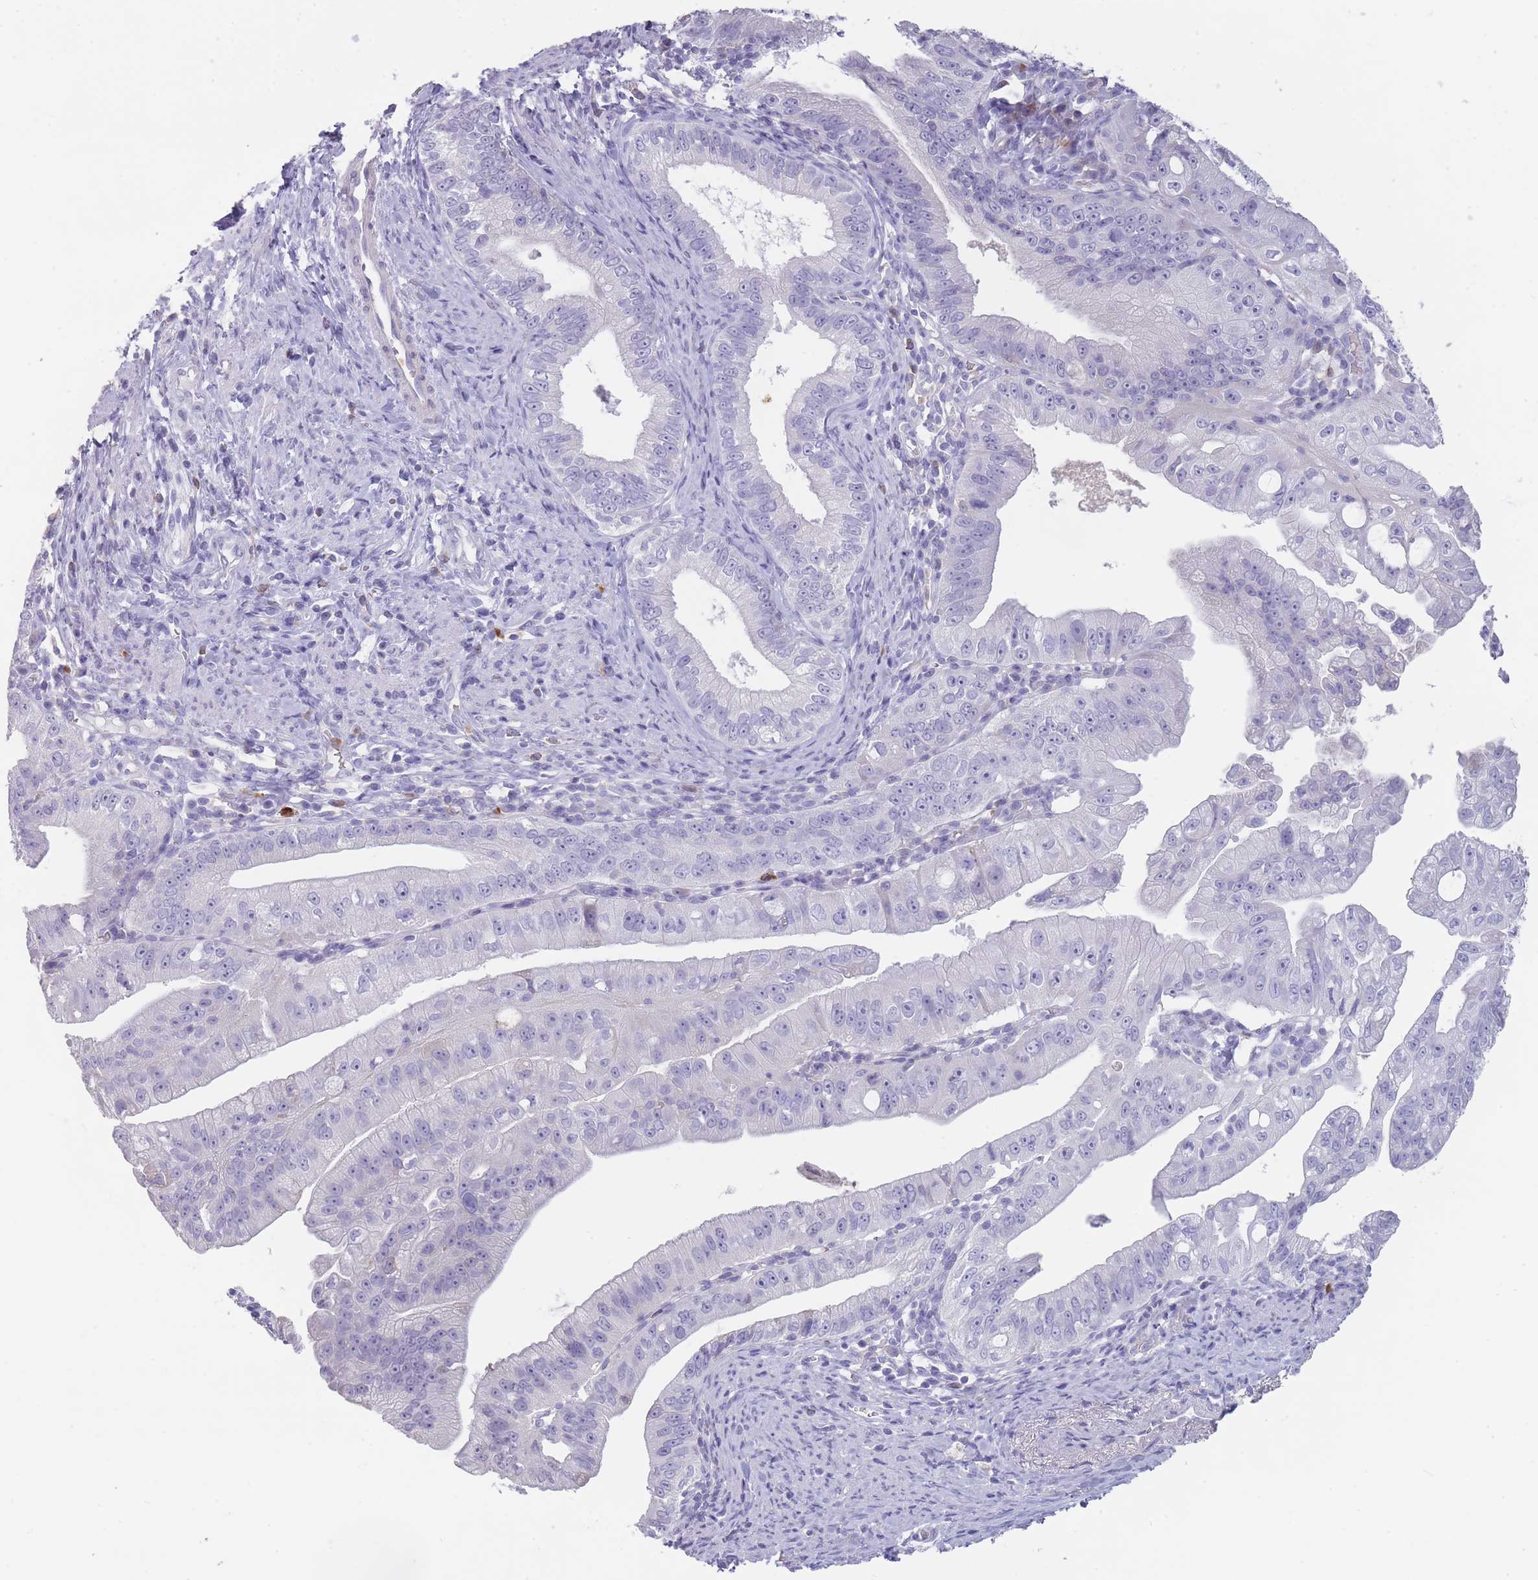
{"staining": {"intensity": "negative", "quantity": "none", "location": "none"}, "tissue": "pancreatic cancer", "cell_type": "Tumor cells", "image_type": "cancer", "snomed": [{"axis": "morphology", "description": "Adenocarcinoma, NOS"}, {"axis": "topography", "description": "Pancreas"}], "caption": "The image reveals no significant positivity in tumor cells of pancreatic cancer. The staining was performed using DAB (3,3'-diaminobenzidine) to visualize the protein expression in brown, while the nuclei were stained in blue with hematoxylin (Magnification: 20x).", "gene": "CR1L", "patient": {"sex": "male", "age": 70}}